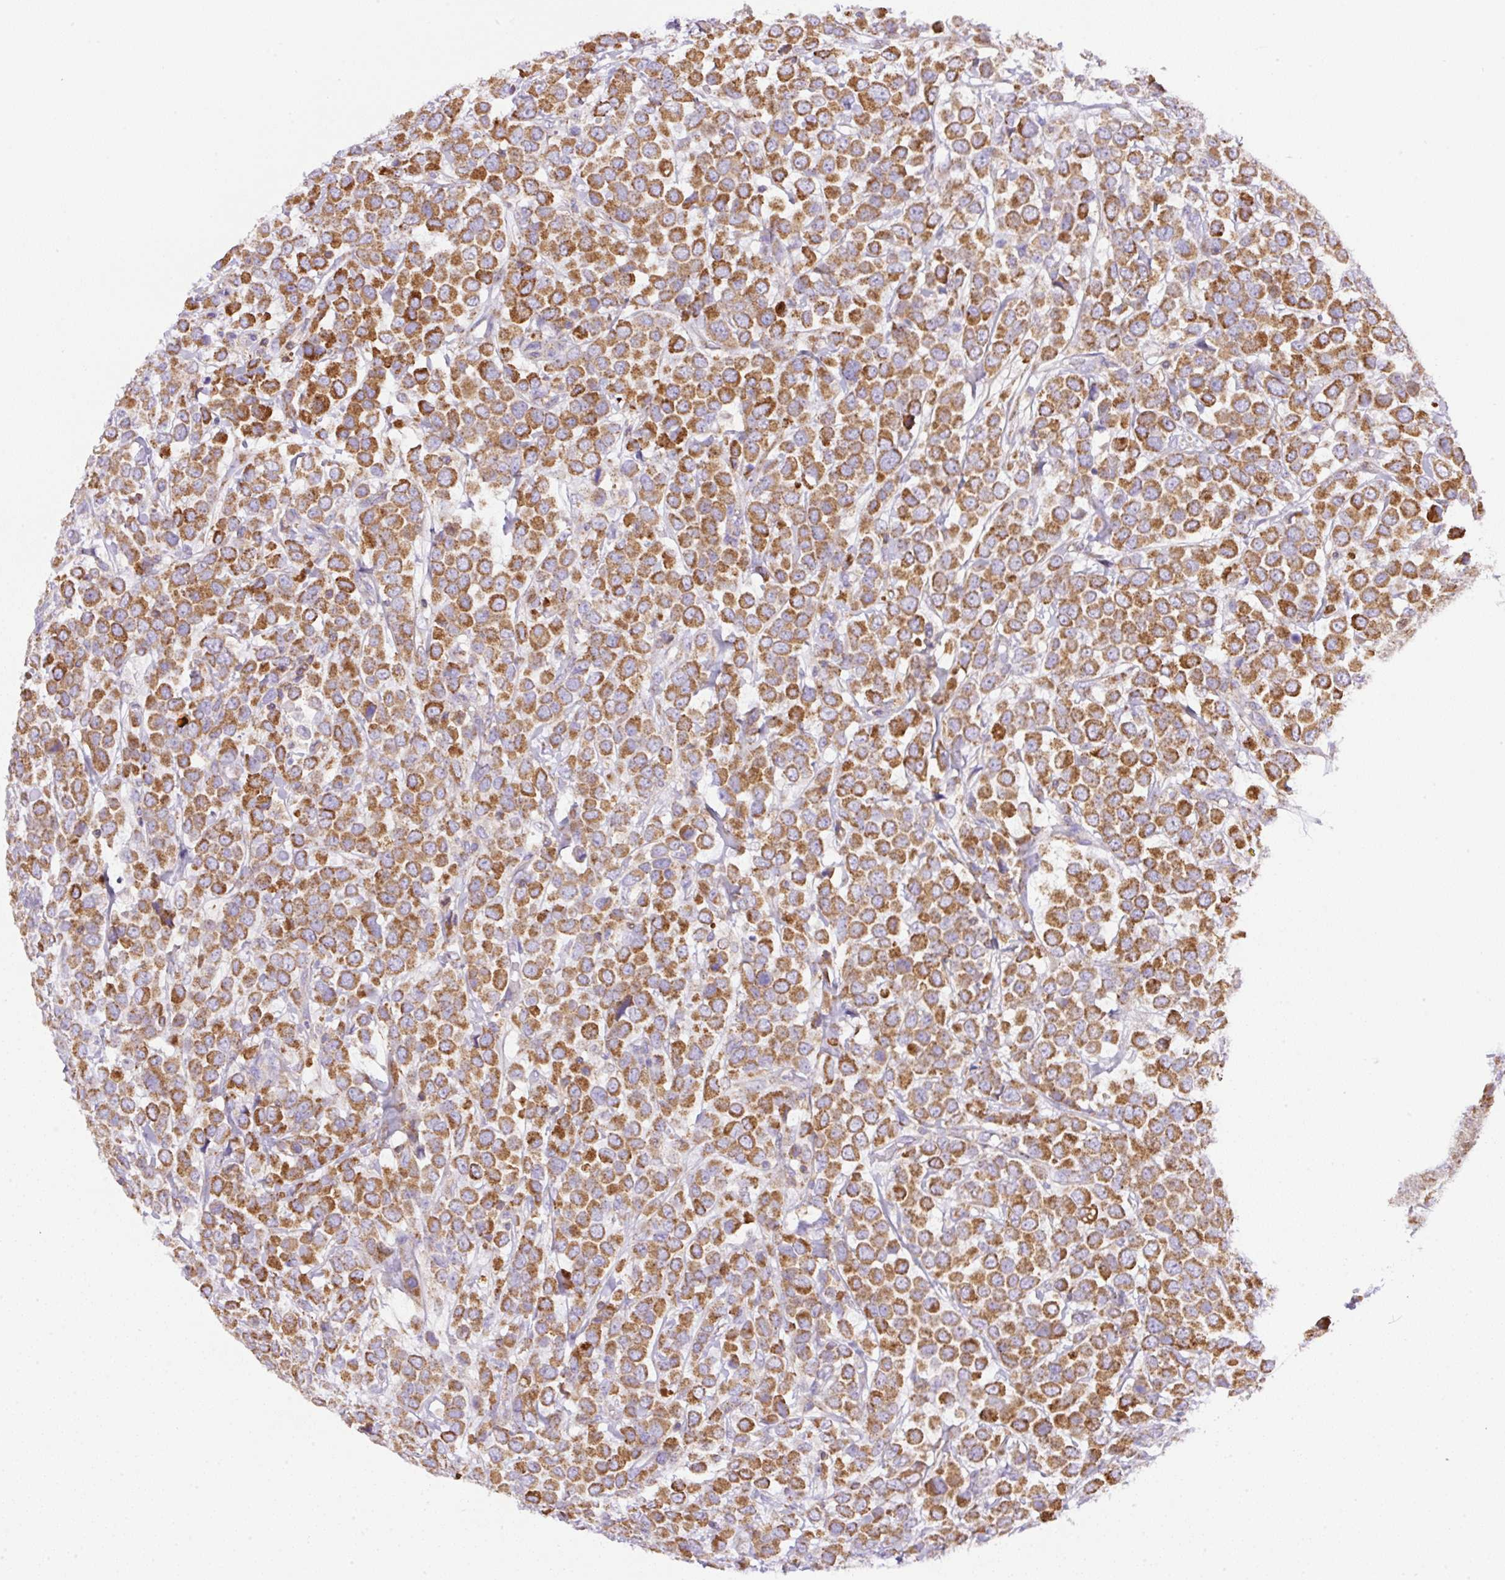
{"staining": {"intensity": "moderate", "quantity": ">75%", "location": "cytoplasmic/membranous"}, "tissue": "breast cancer", "cell_type": "Tumor cells", "image_type": "cancer", "snomed": [{"axis": "morphology", "description": "Duct carcinoma"}, {"axis": "topography", "description": "Breast"}], "caption": "Immunohistochemical staining of human infiltrating ductal carcinoma (breast) shows medium levels of moderate cytoplasmic/membranous protein expression in approximately >75% of tumor cells.", "gene": "NF1", "patient": {"sex": "female", "age": 61}}